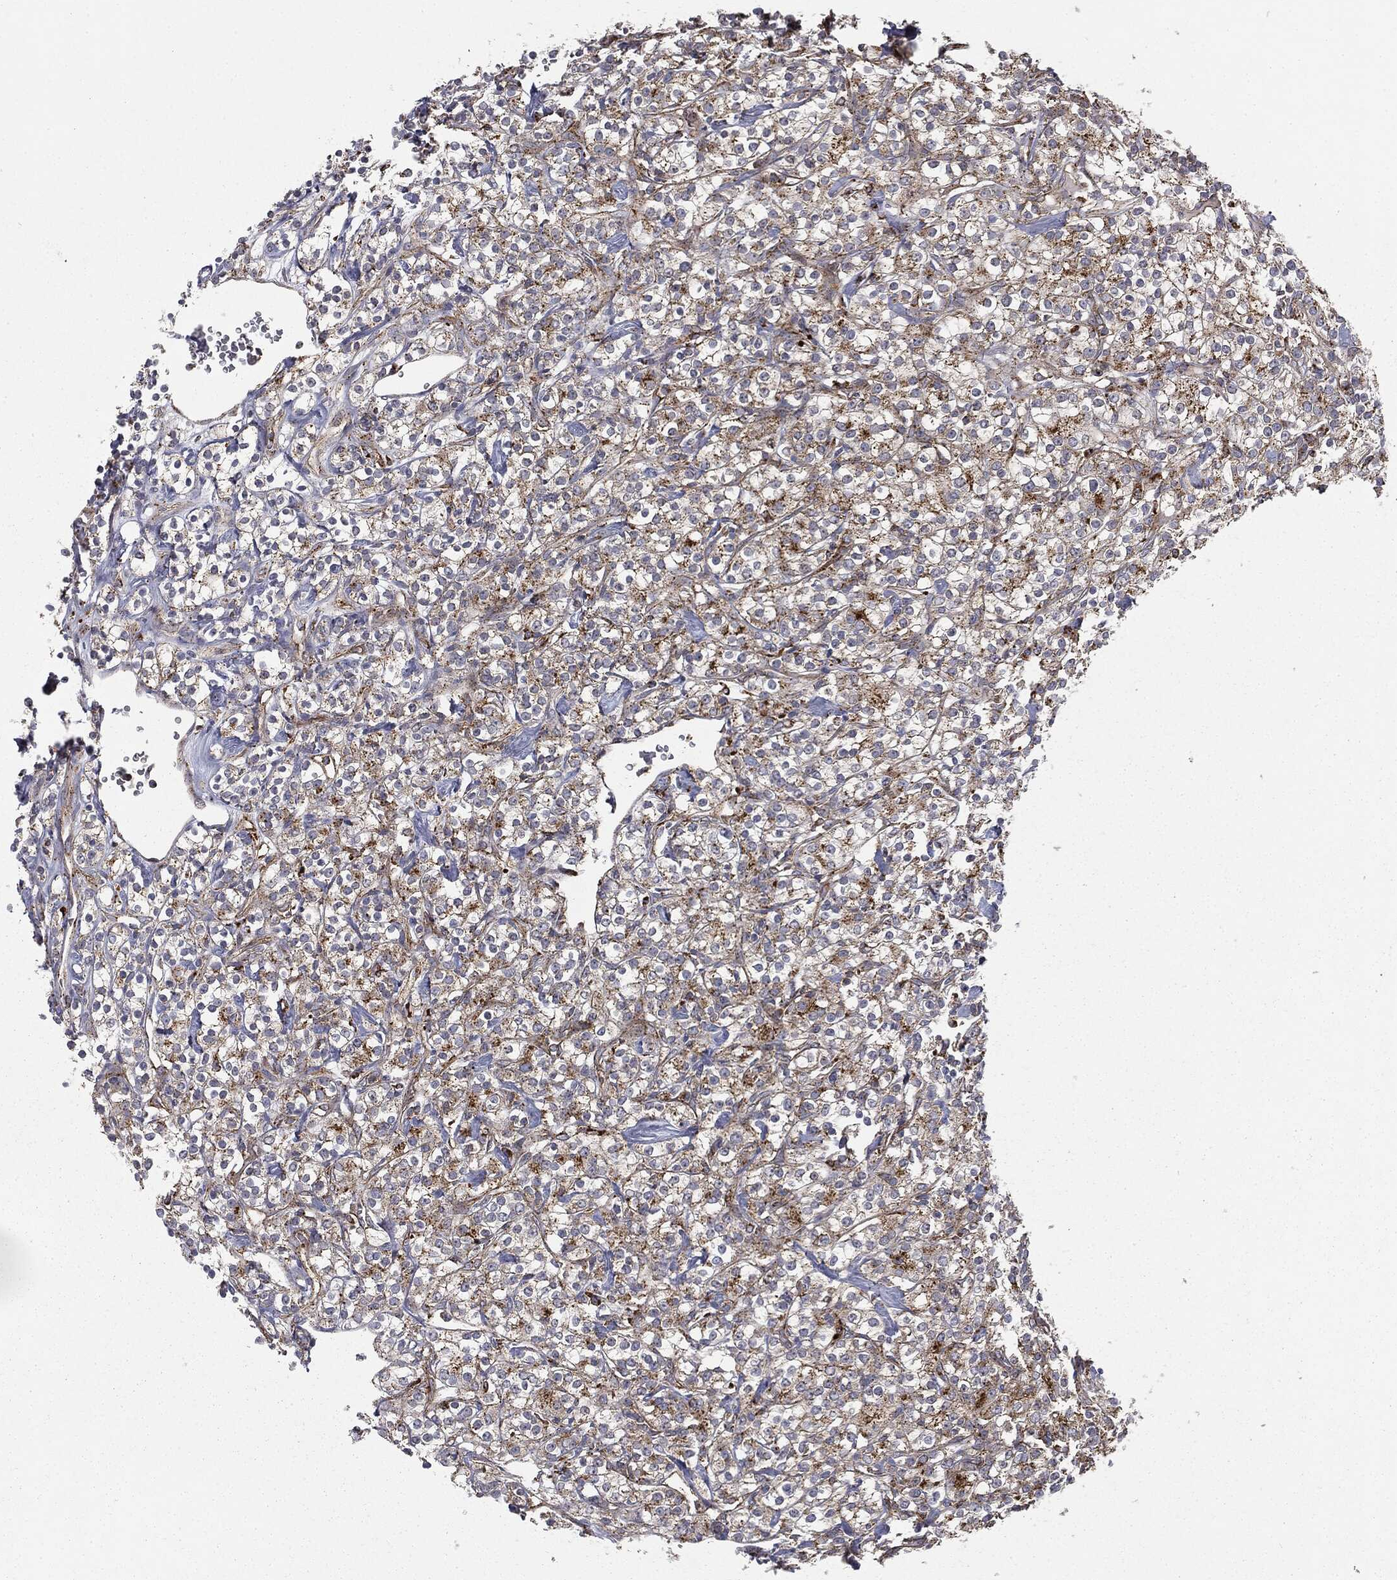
{"staining": {"intensity": "moderate", "quantity": ">75%", "location": "cytoplasmic/membranous"}, "tissue": "renal cancer", "cell_type": "Tumor cells", "image_type": "cancer", "snomed": [{"axis": "morphology", "description": "Adenocarcinoma, NOS"}, {"axis": "topography", "description": "Kidney"}], "caption": "Brown immunohistochemical staining in human renal adenocarcinoma reveals moderate cytoplasmic/membranous positivity in about >75% of tumor cells.", "gene": "CTSA", "patient": {"sex": "male", "age": 77}}